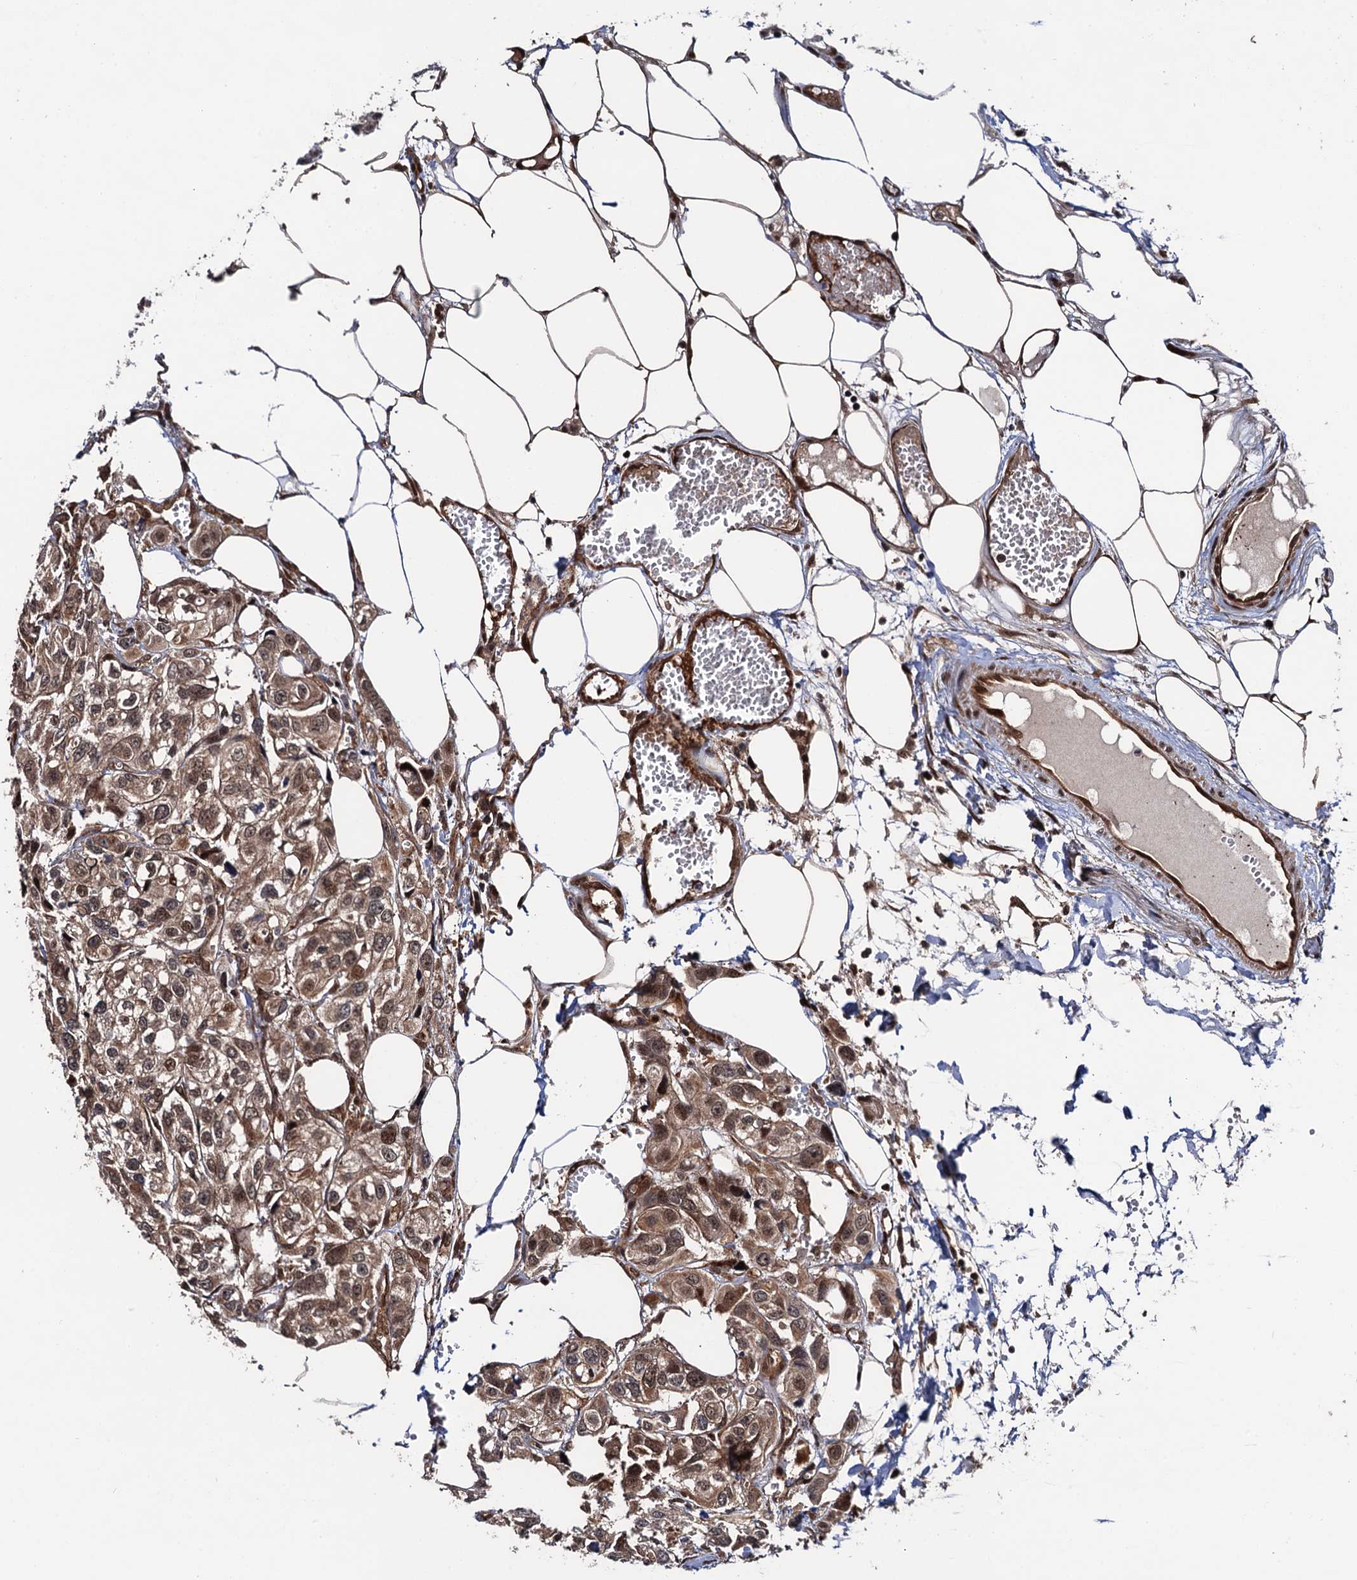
{"staining": {"intensity": "moderate", "quantity": "25%-75%", "location": "cytoplasmic/membranous,nuclear"}, "tissue": "urothelial cancer", "cell_type": "Tumor cells", "image_type": "cancer", "snomed": [{"axis": "morphology", "description": "Urothelial carcinoma, High grade"}, {"axis": "topography", "description": "Urinary bladder"}], "caption": "This is a histology image of IHC staining of high-grade urothelial carcinoma, which shows moderate staining in the cytoplasmic/membranous and nuclear of tumor cells.", "gene": "CDC23", "patient": {"sex": "male", "age": 67}}